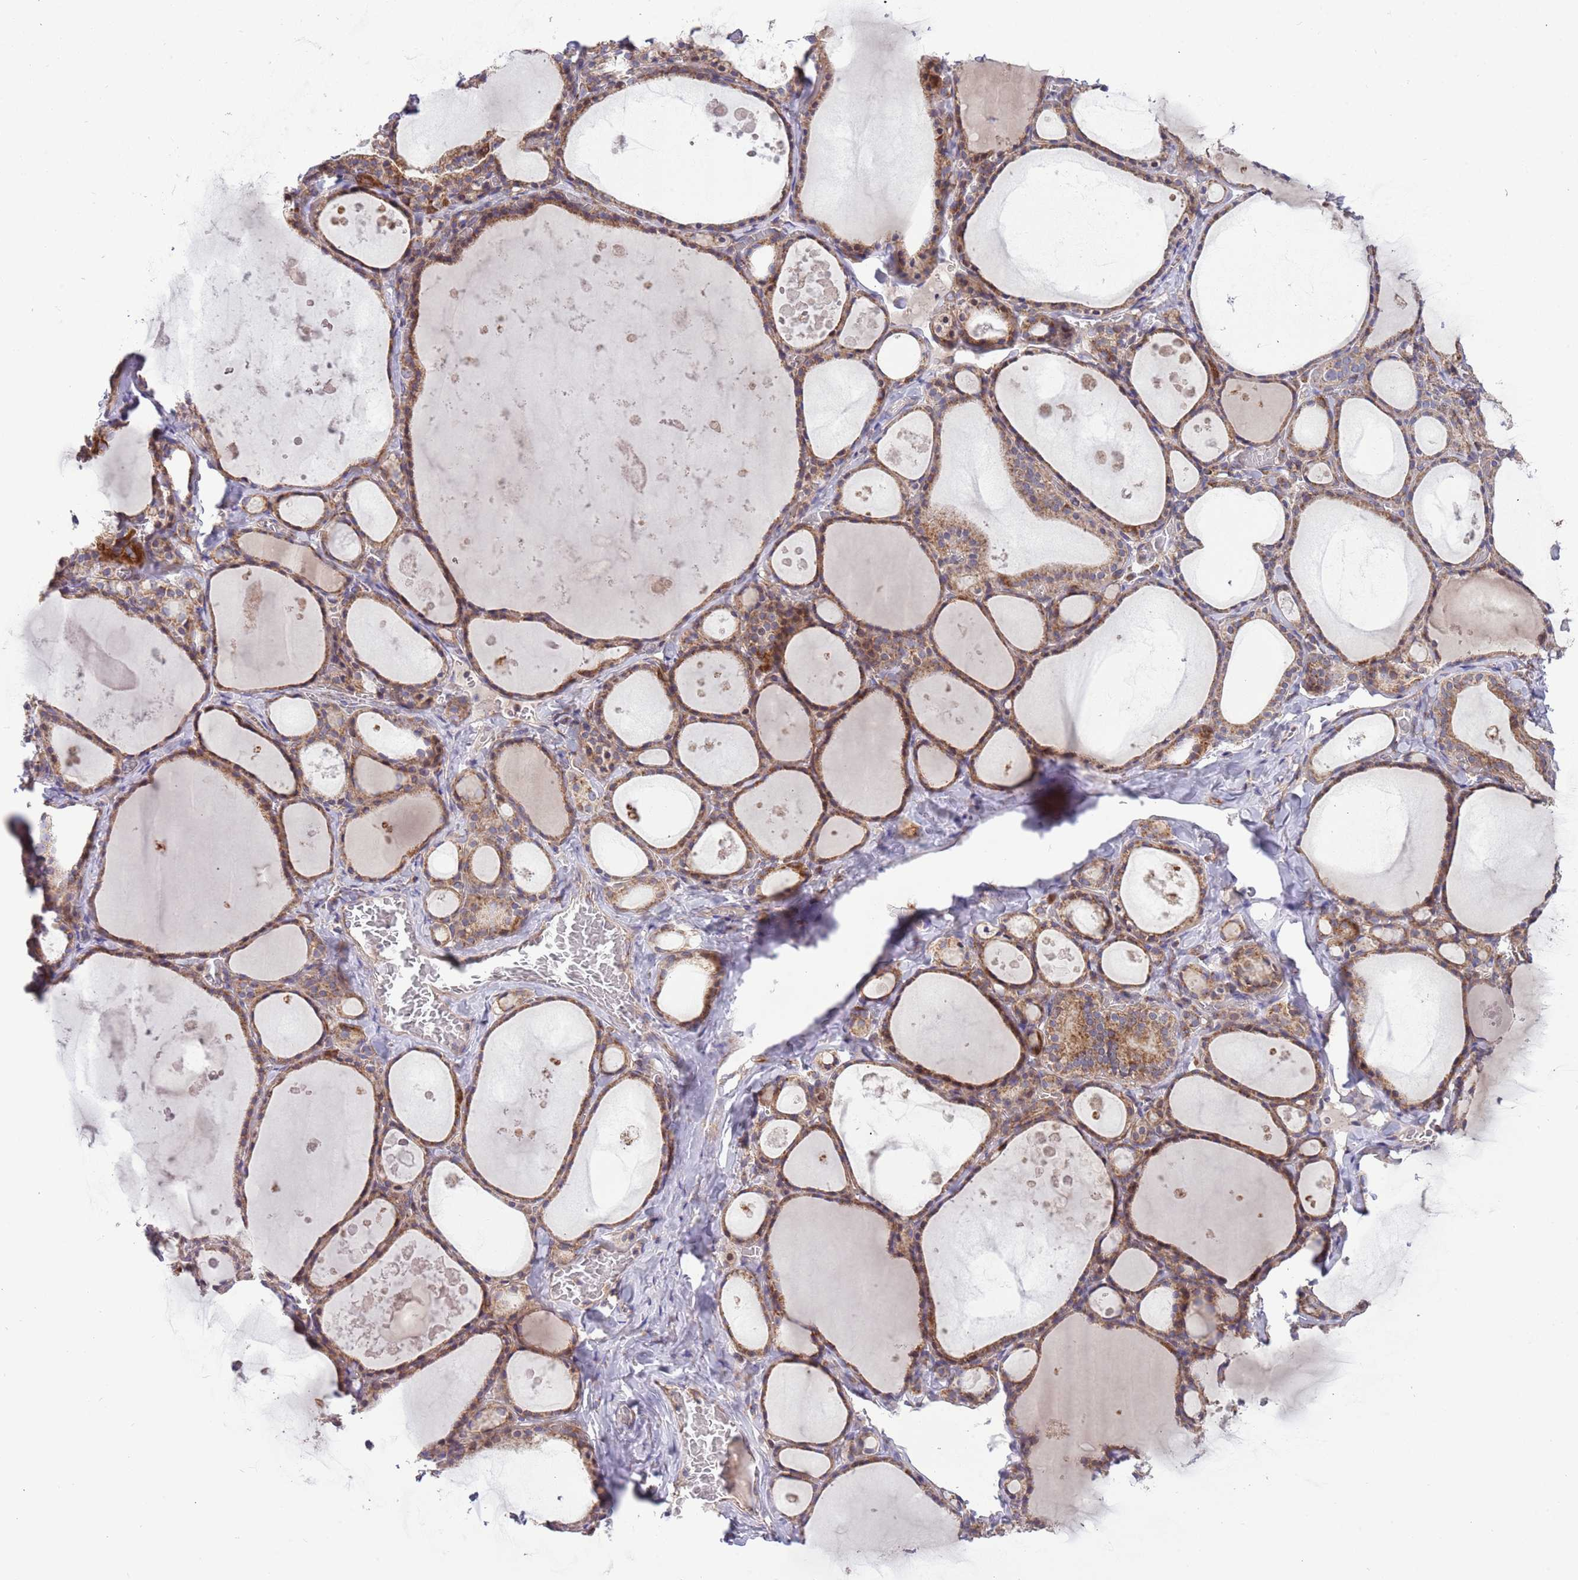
{"staining": {"intensity": "moderate", "quantity": ">75%", "location": "cytoplasmic/membranous"}, "tissue": "thyroid gland", "cell_type": "Glandular cells", "image_type": "normal", "snomed": [{"axis": "morphology", "description": "Normal tissue, NOS"}, {"axis": "topography", "description": "Thyroid gland"}], "caption": "Moderate cytoplasmic/membranous expression is present in about >75% of glandular cells in unremarkable thyroid gland.", "gene": "IRS4", "patient": {"sex": "male", "age": 56}}